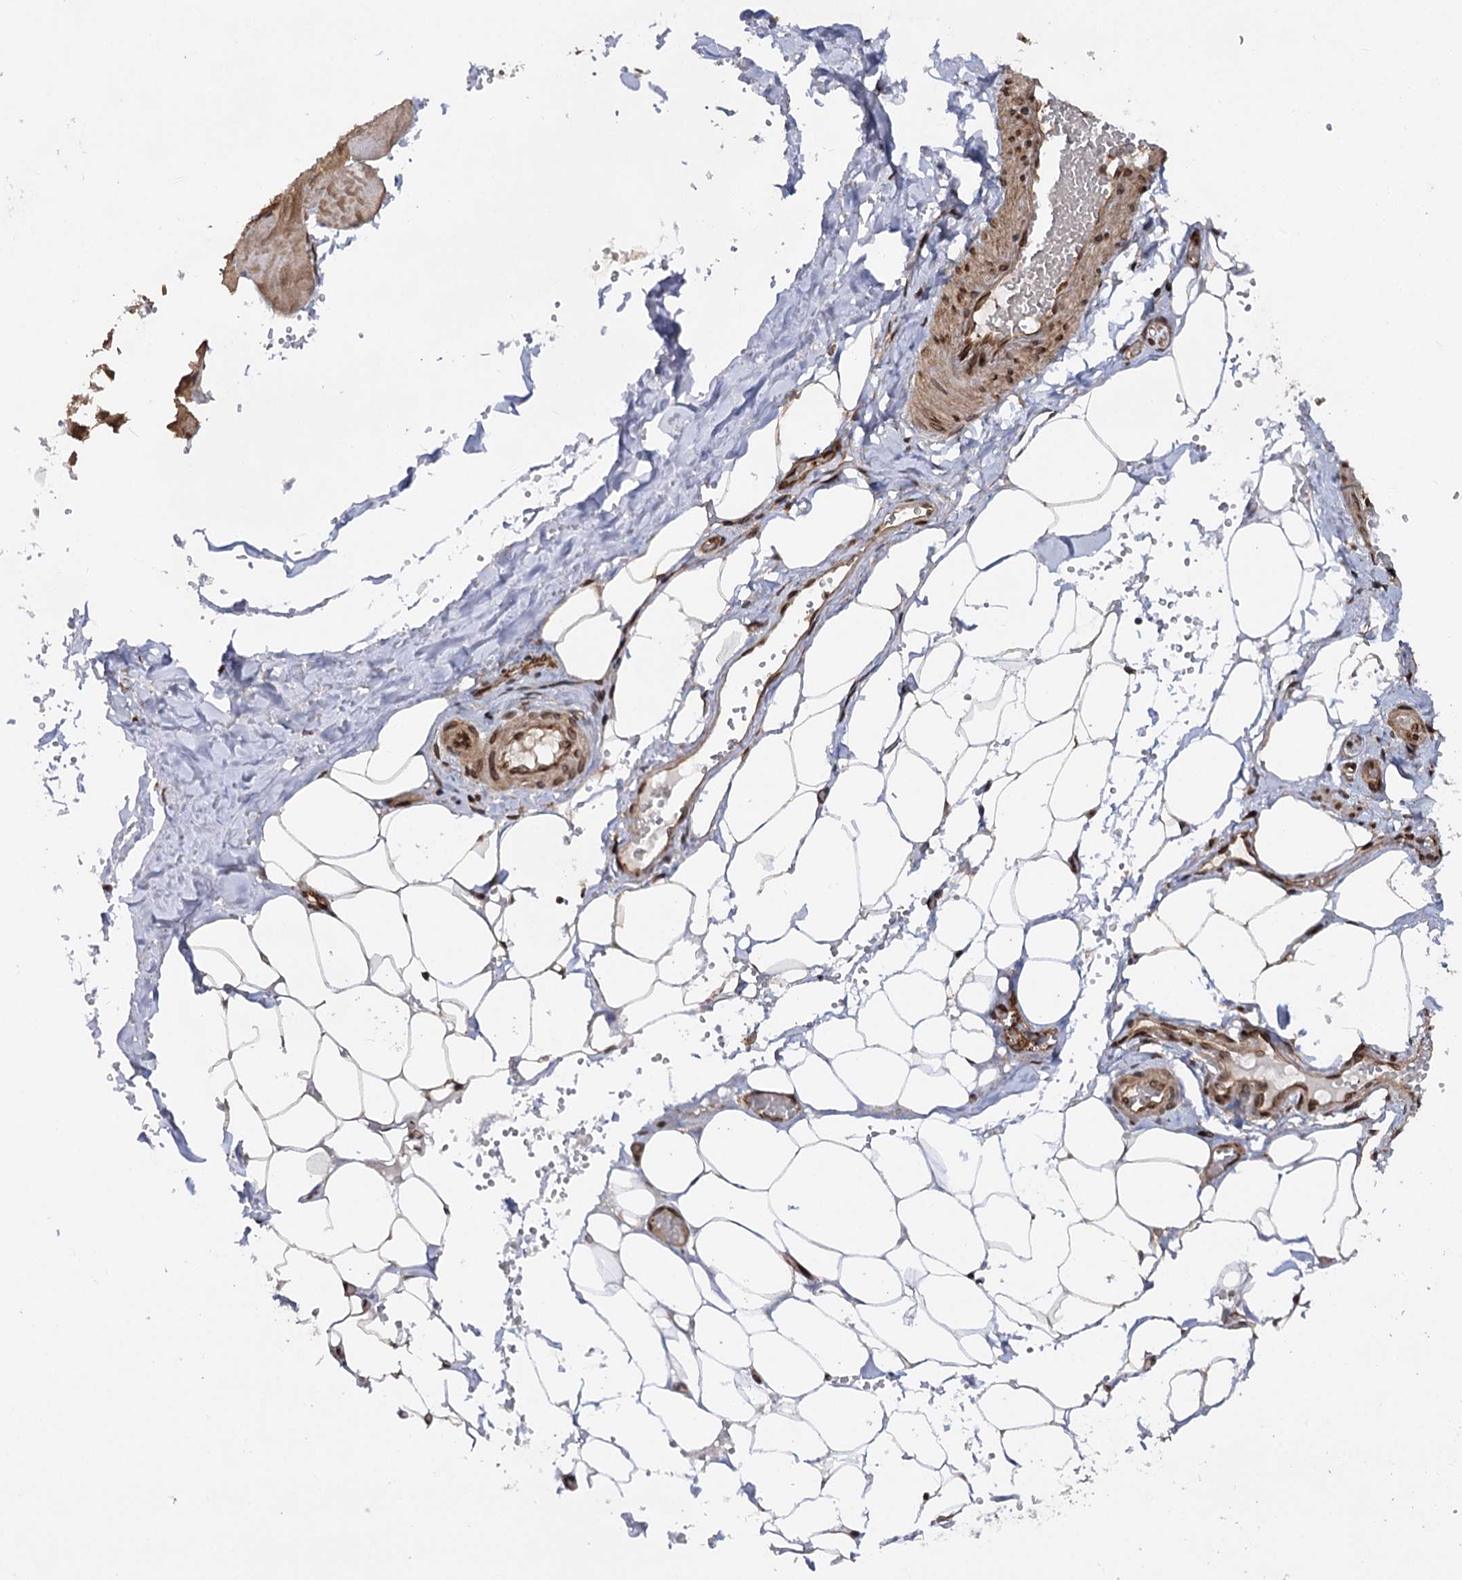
{"staining": {"intensity": "moderate", "quantity": "<25%", "location": "cytoplasmic/membranous"}, "tissue": "adipose tissue", "cell_type": "Adipocytes", "image_type": "normal", "snomed": [{"axis": "morphology", "description": "Normal tissue, NOS"}, {"axis": "topography", "description": "Skeletal muscle"}, {"axis": "topography", "description": "Peripheral nerve tissue"}], "caption": "The micrograph reveals staining of normal adipose tissue, revealing moderate cytoplasmic/membranous protein positivity (brown color) within adipocytes. The staining was performed using DAB (3,3'-diaminobenzidine) to visualize the protein expression in brown, while the nuclei were stained in blue with hematoxylin (Magnification: 20x).", "gene": "FGFR1OP2", "patient": {"sex": "female", "age": 55}}